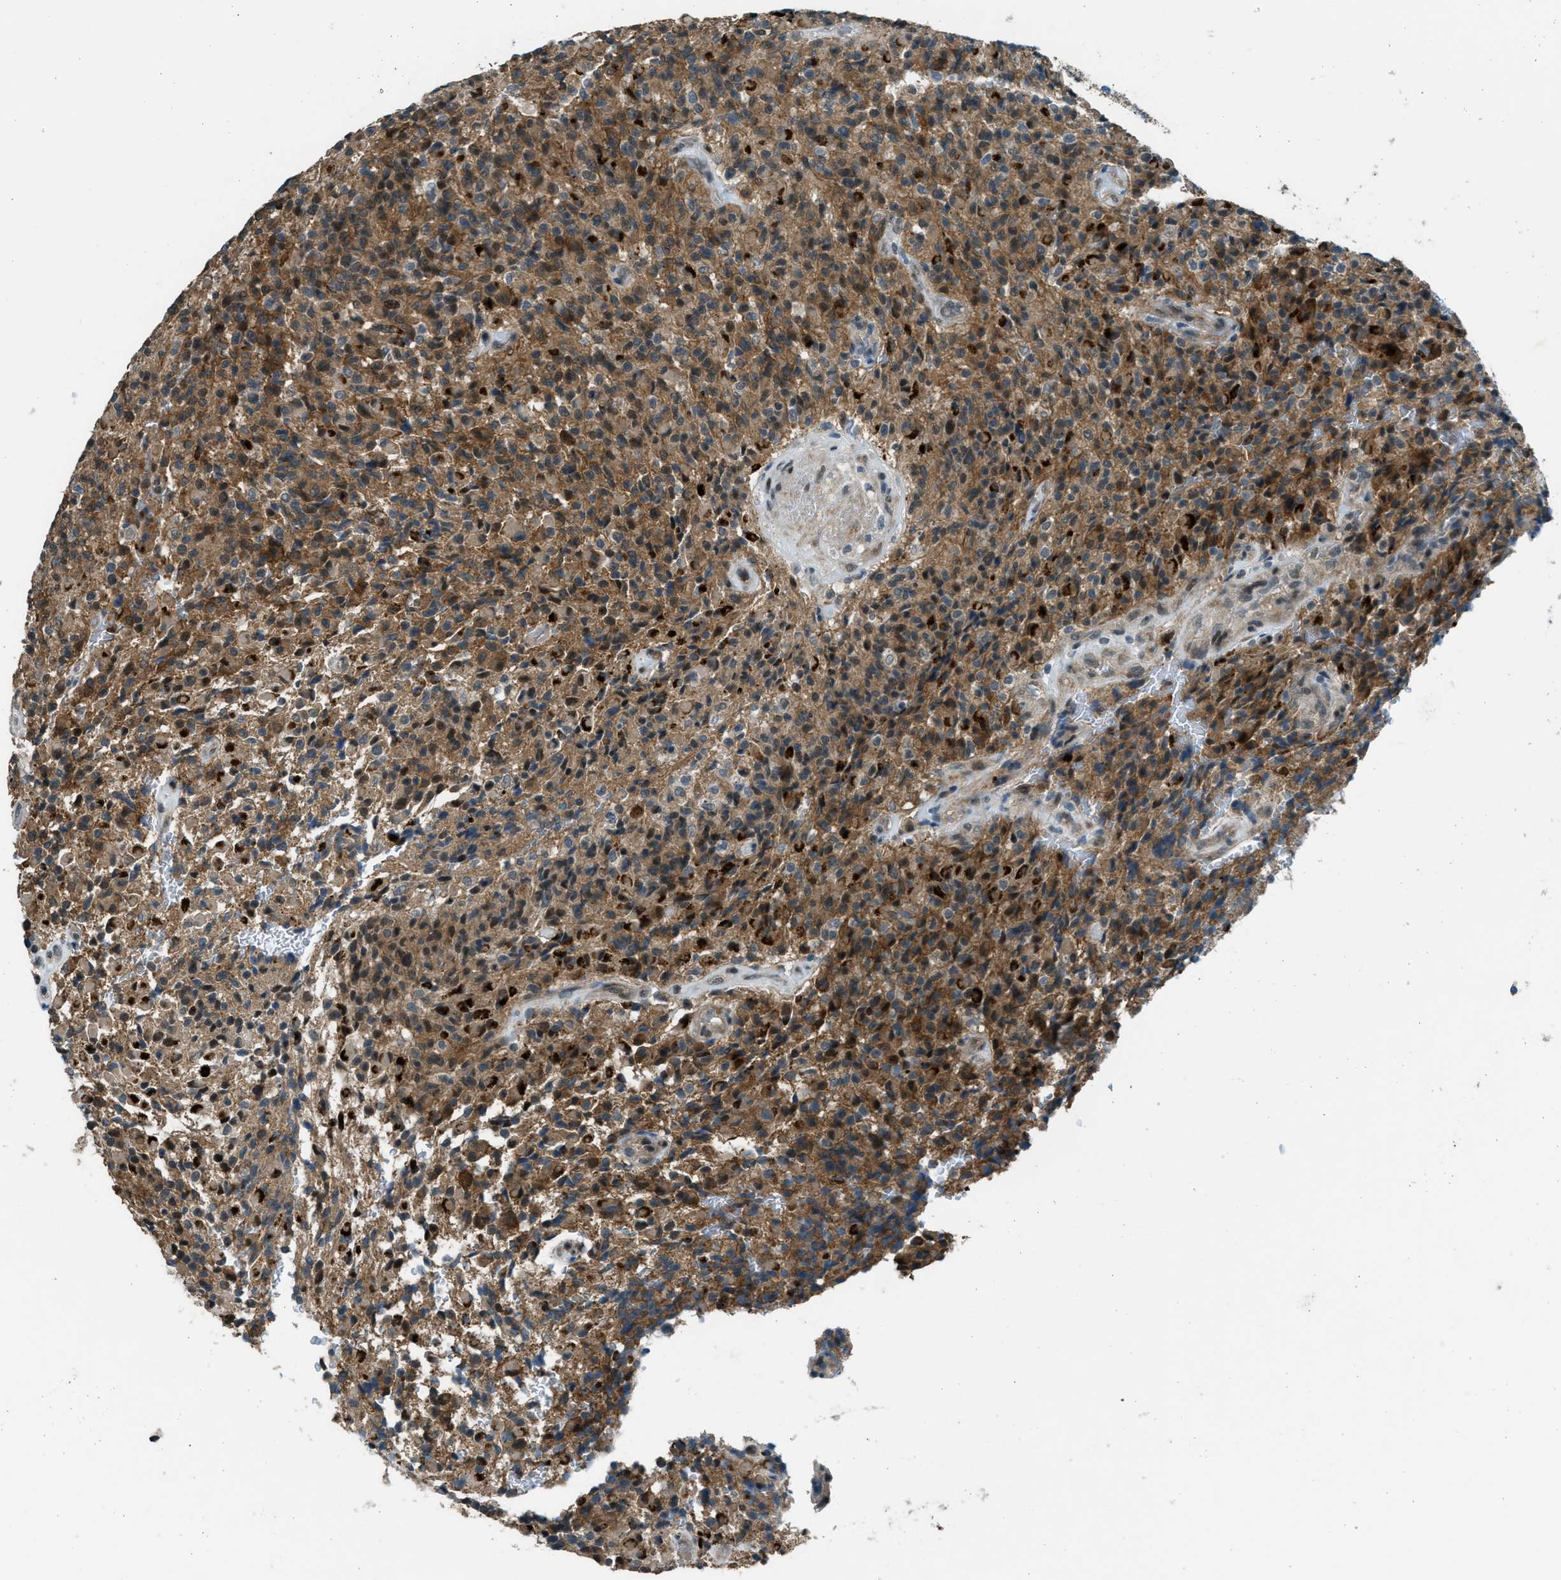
{"staining": {"intensity": "moderate", "quantity": ">75%", "location": "cytoplasmic/membranous"}, "tissue": "glioma", "cell_type": "Tumor cells", "image_type": "cancer", "snomed": [{"axis": "morphology", "description": "Glioma, malignant, High grade"}, {"axis": "topography", "description": "Brain"}], "caption": "Brown immunohistochemical staining in malignant high-grade glioma shows moderate cytoplasmic/membranous staining in approximately >75% of tumor cells.", "gene": "NPEPL1", "patient": {"sex": "male", "age": 71}}